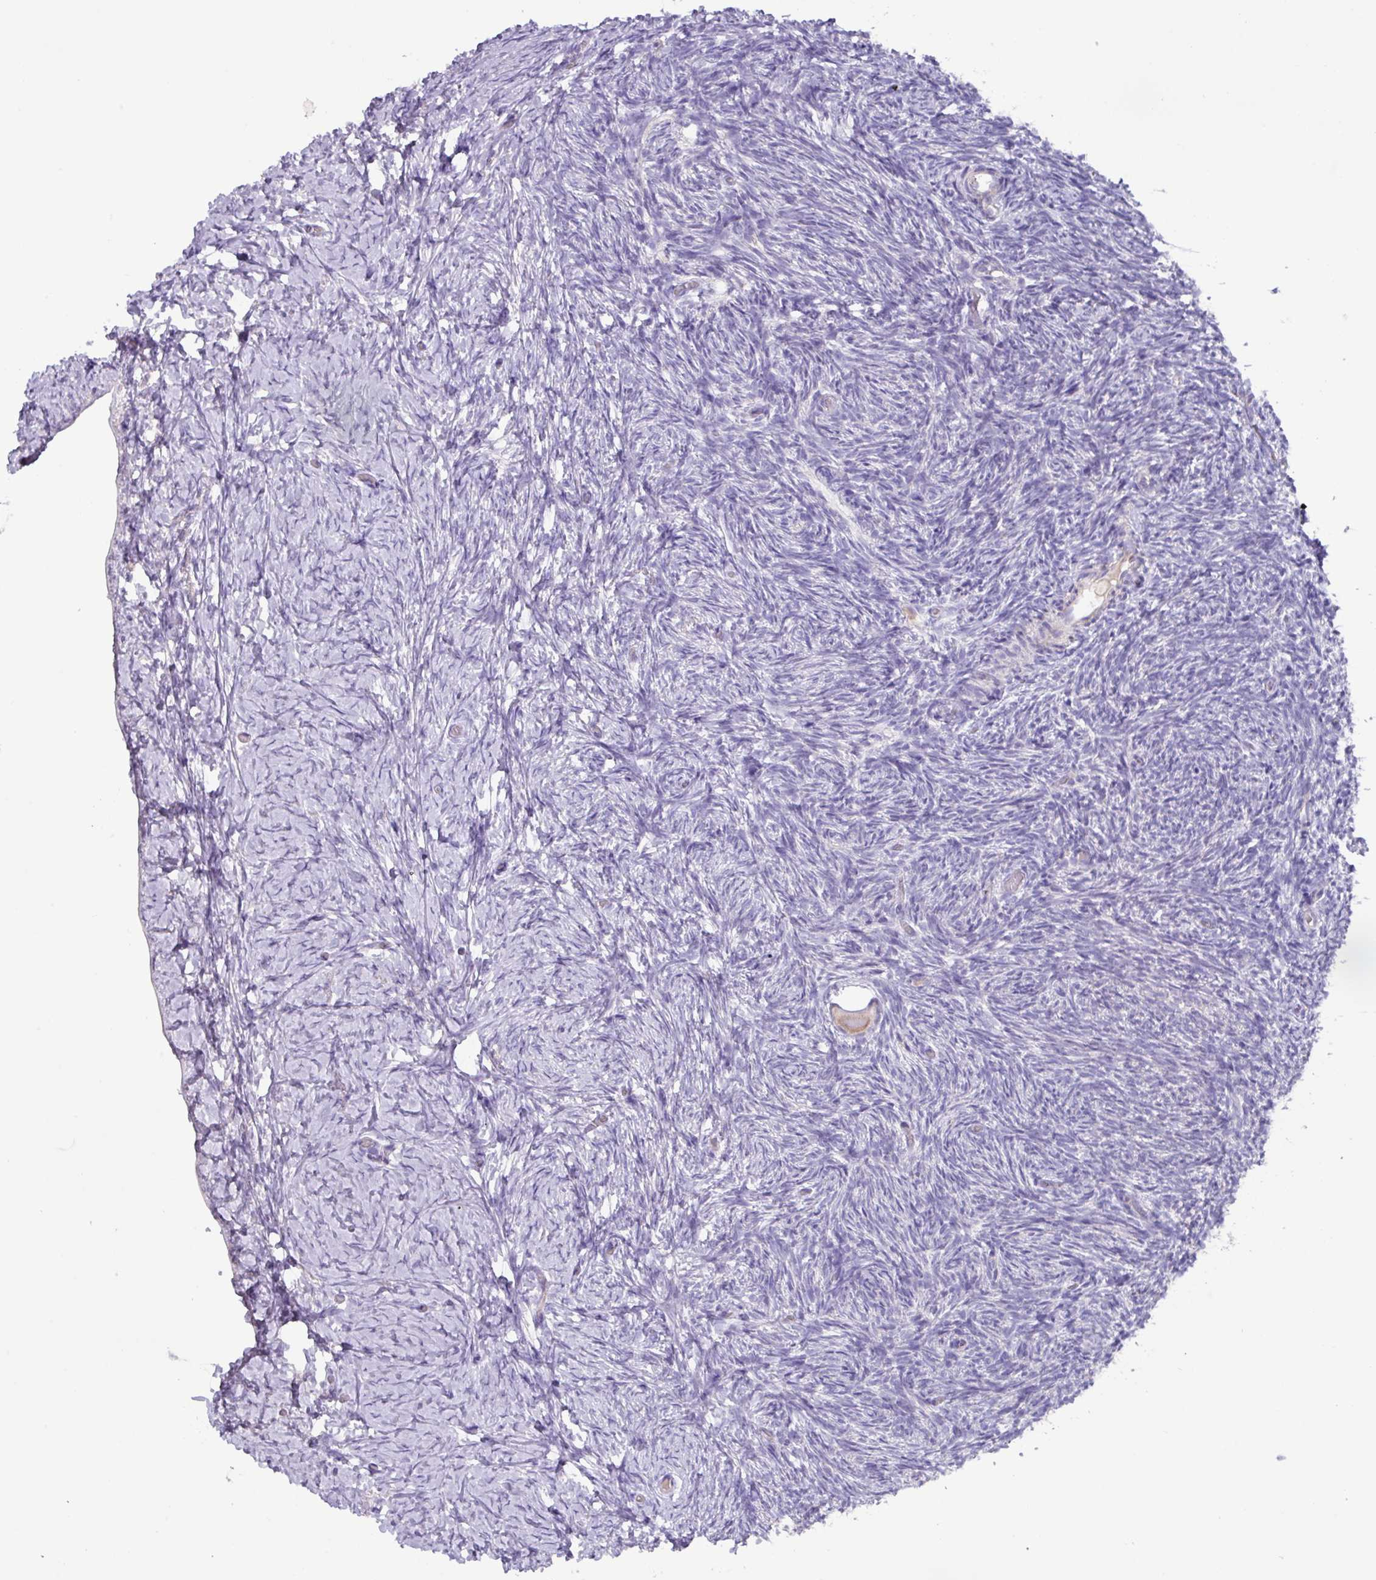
{"staining": {"intensity": "weak", "quantity": "25%-75%", "location": "cytoplasmic/membranous"}, "tissue": "ovary", "cell_type": "Follicle cells", "image_type": "normal", "snomed": [{"axis": "morphology", "description": "Normal tissue, NOS"}, {"axis": "topography", "description": "Ovary"}], "caption": "Immunohistochemistry (IHC) photomicrograph of benign ovary stained for a protein (brown), which demonstrates low levels of weak cytoplasmic/membranous staining in about 25%-75% of follicle cells.", "gene": "MT", "patient": {"sex": "female", "age": 39}}